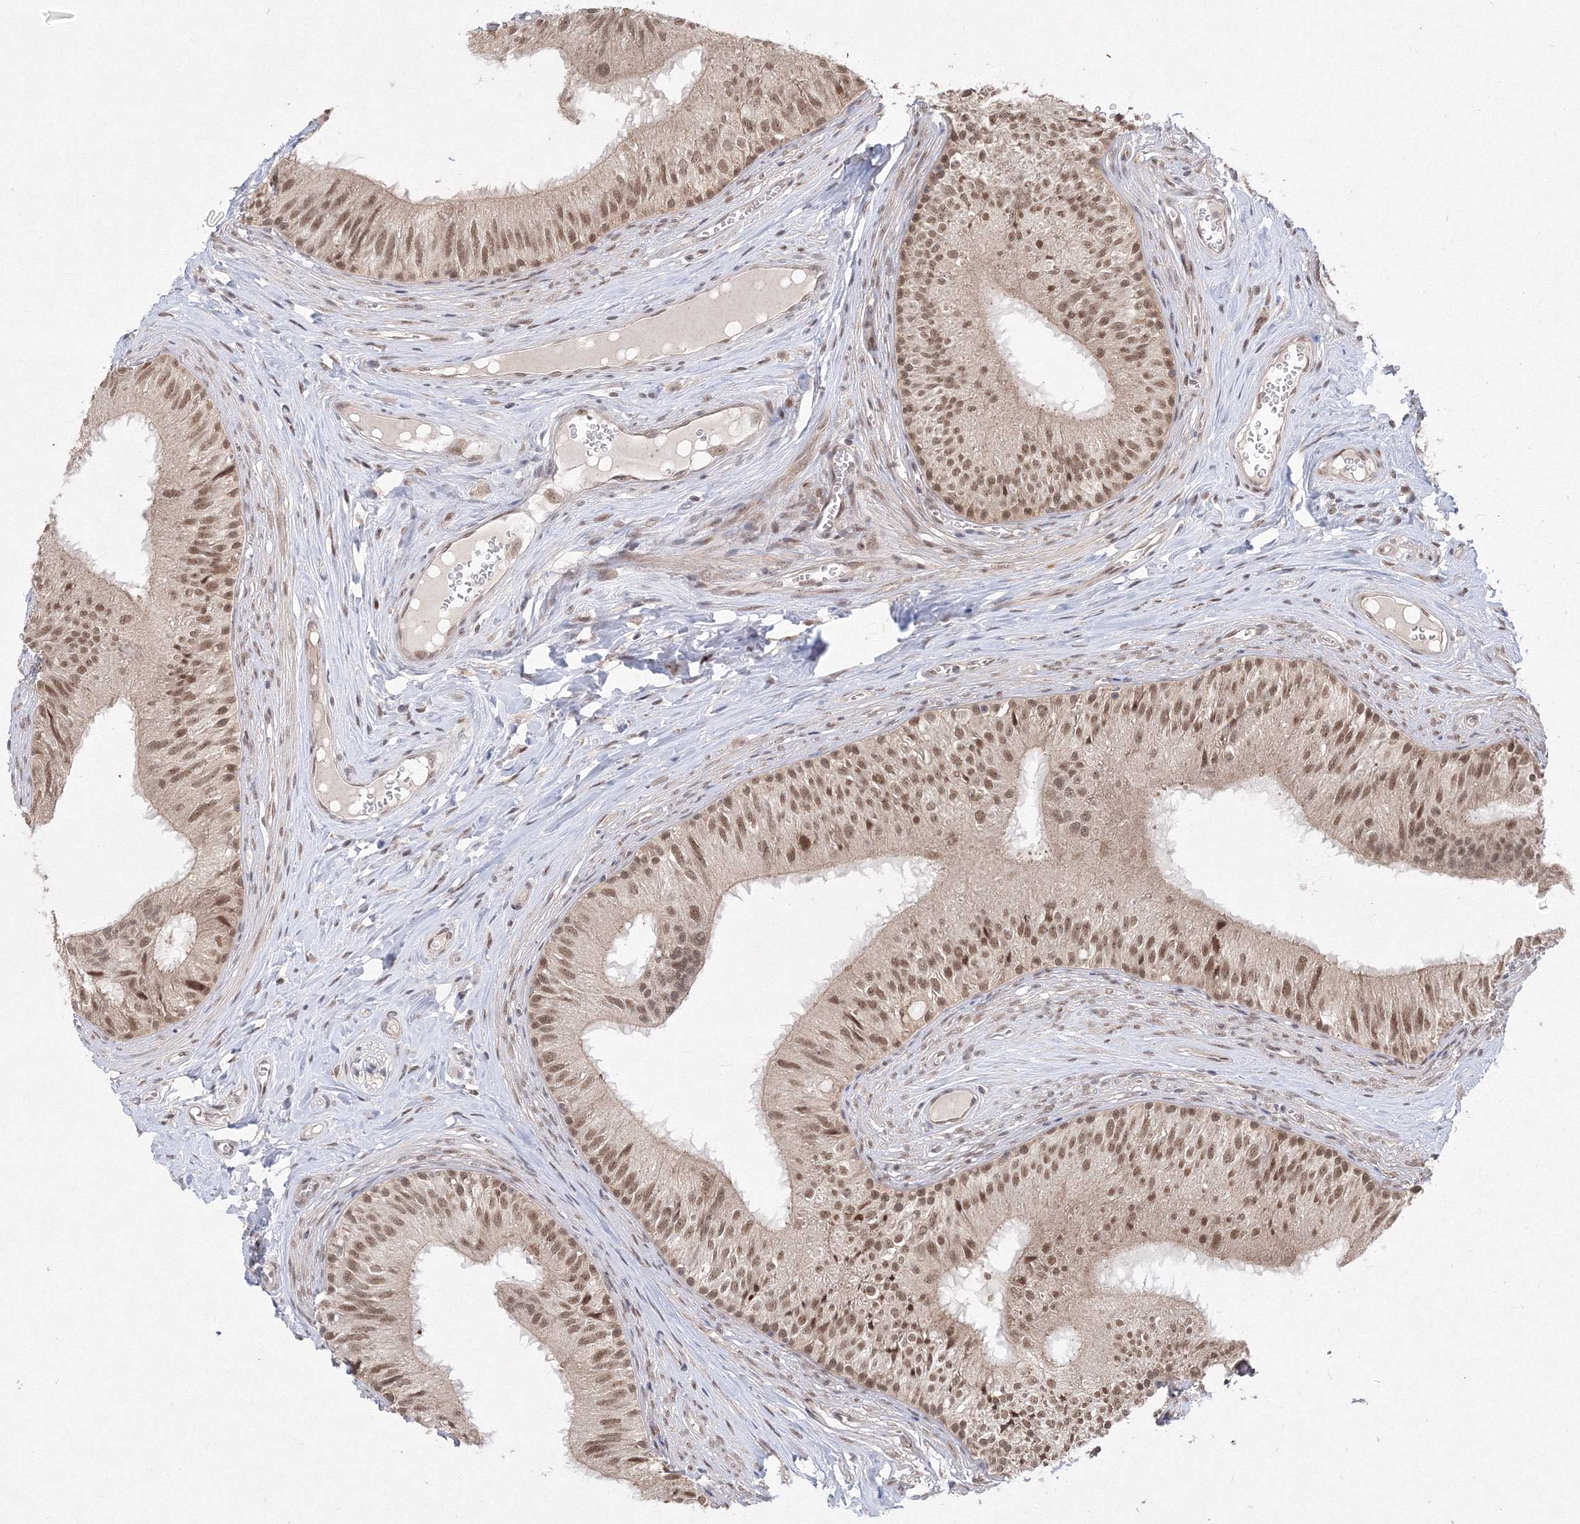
{"staining": {"intensity": "moderate", "quantity": ">75%", "location": "nuclear"}, "tissue": "epididymis", "cell_type": "Glandular cells", "image_type": "normal", "snomed": [{"axis": "morphology", "description": "Normal tissue, NOS"}, {"axis": "topography", "description": "Epididymis"}], "caption": "Immunohistochemical staining of normal human epididymis displays medium levels of moderate nuclear positivity in approximately >75% of glandular cells.", "gene": "COPS4", "patient": {"sex": "male", "age": 46}}